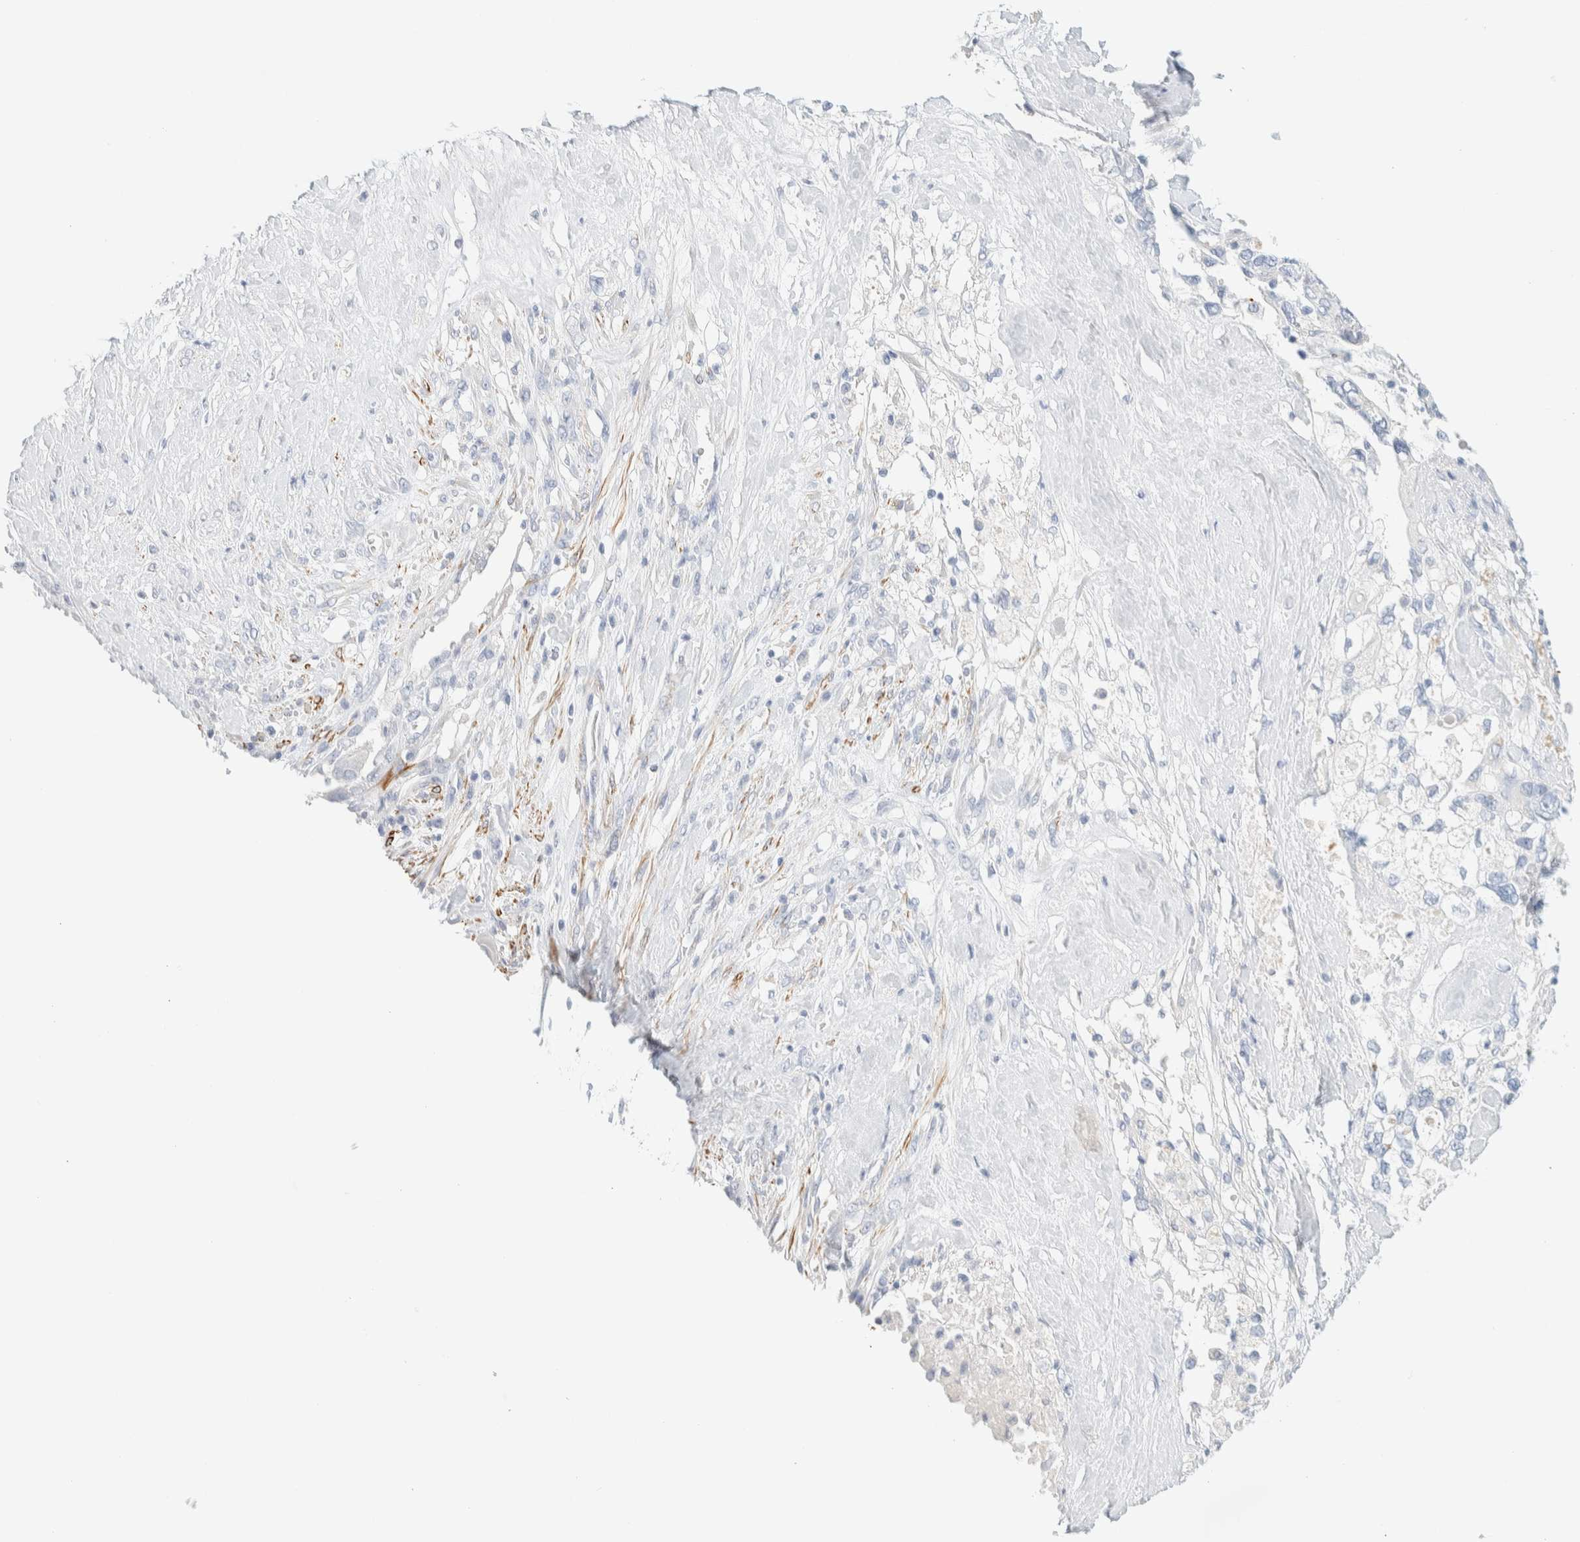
{"staining": {"intensity": "negative", "quantity": "none", "location": "none"}, "tissue": "pancreatic cancer", "cell_type": "Tumor cells", "image_type": "cancer", "snomed": [{"axis": "morphology", "description": "Adenocarcinoma, NOS"}, {"axis": "topography", "description": "Pancreas"}], "caption": "A high-resolution histopathology image shows immunohistochemistry (IHC) staining of pancreatic cancer (adenocarcinoma), which demonstrates no significant expression in tumor cells.", "gene": "AFMID", "patient": {"sex": "female", "age": 56}}